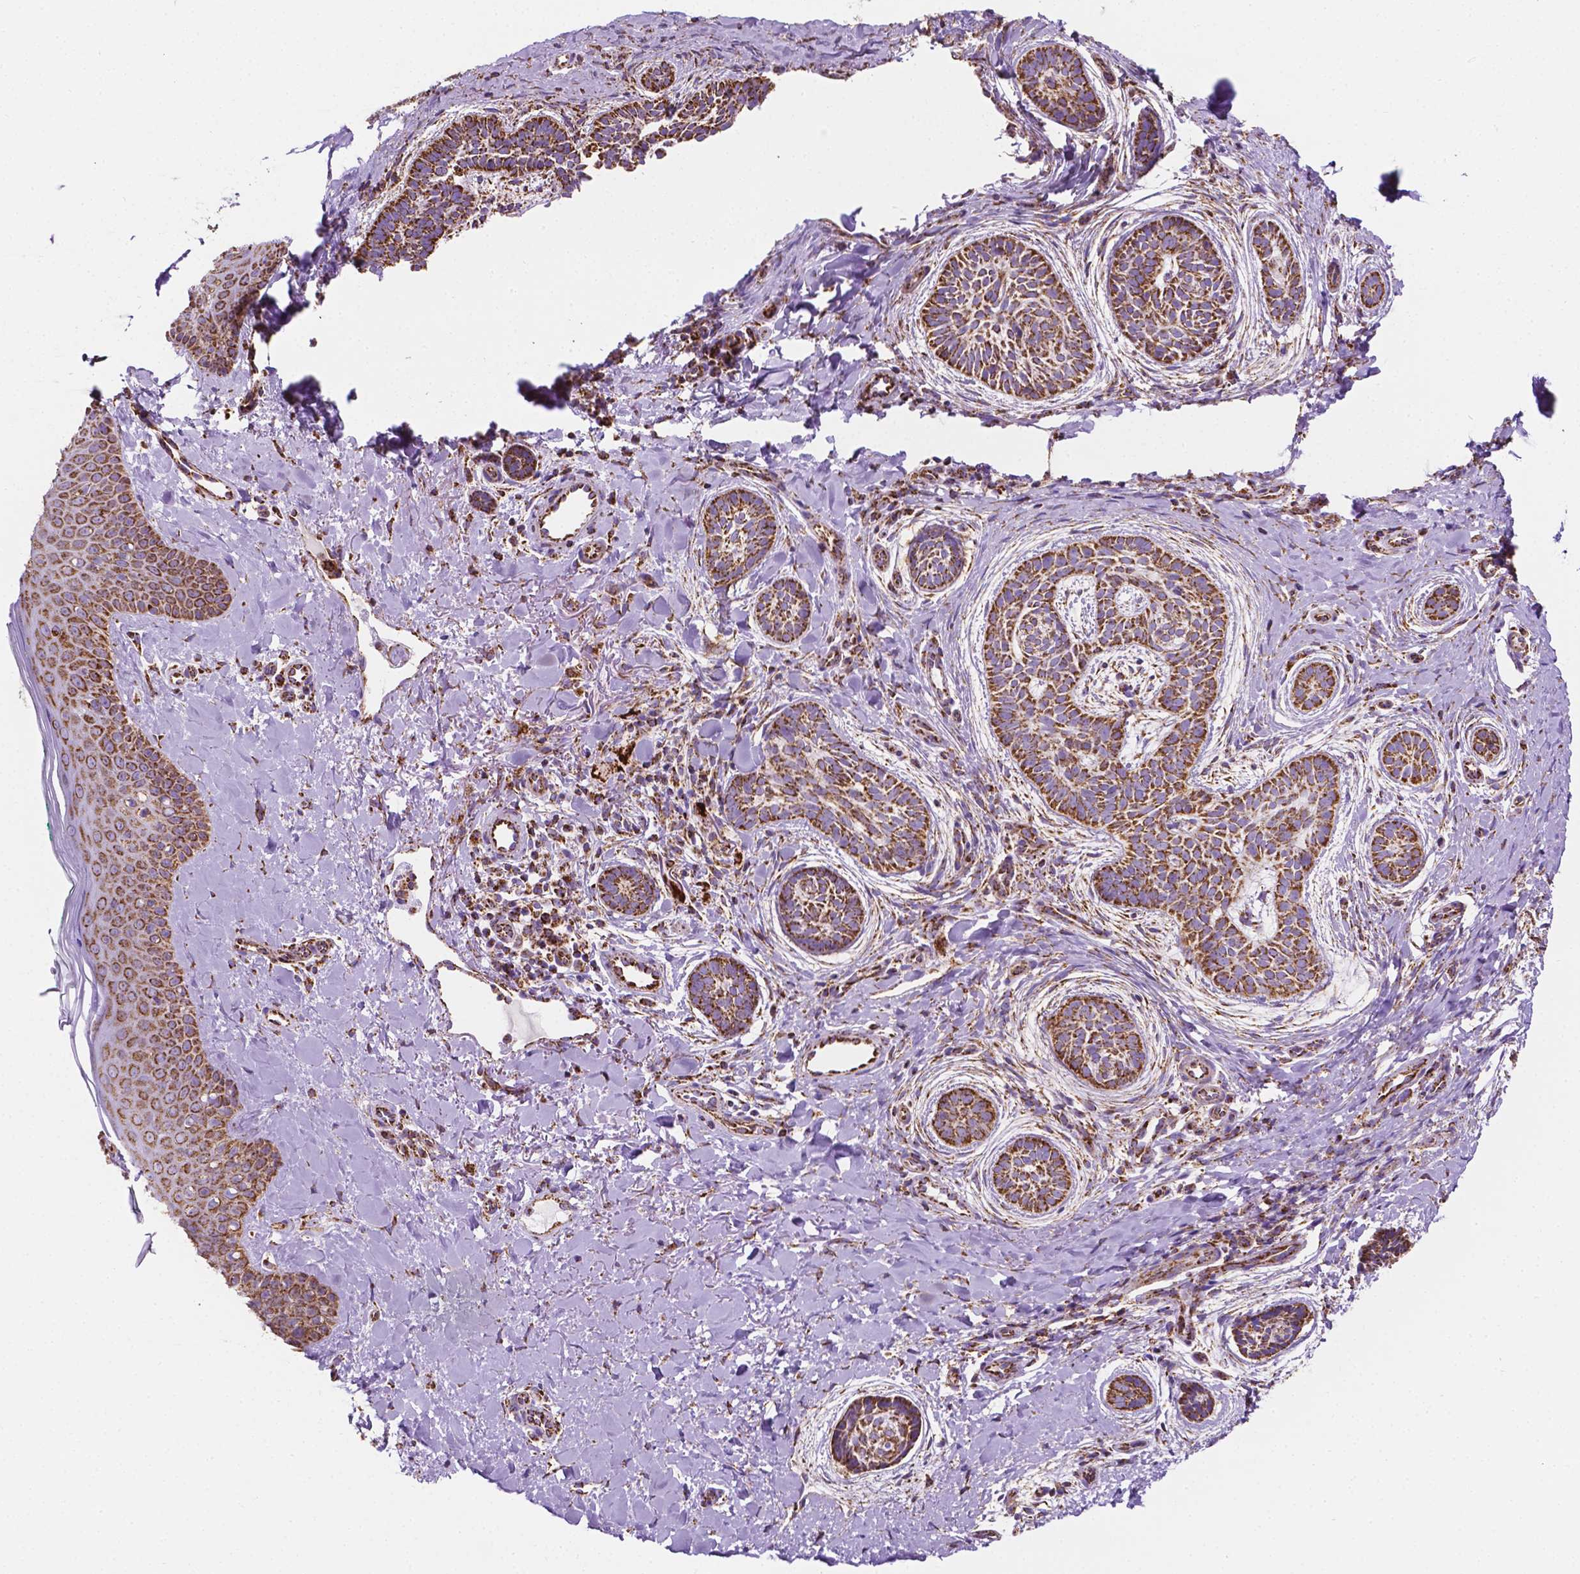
{"staining": {"intensity": "strong", "quantity": ">75%", "location": "cytoplasmic/membranous"}, "tissue": "skin cancer", "cell_type": "Tumor cells", "image_type": "cancer", "snomed": [{"axis": "morphology", "description": "Basal cell carcinoma"}, {"axis": "topography", "description": "Skin"}], "caption": "Immunohistochemical staining of human basal cell carcinoma (skin) shows high levels of strong cytoplasmic/membranous protein staining in about >75% of tumor cells.", "gene": "RMDN3", "patient": {"sex": "male", "age": 63}}